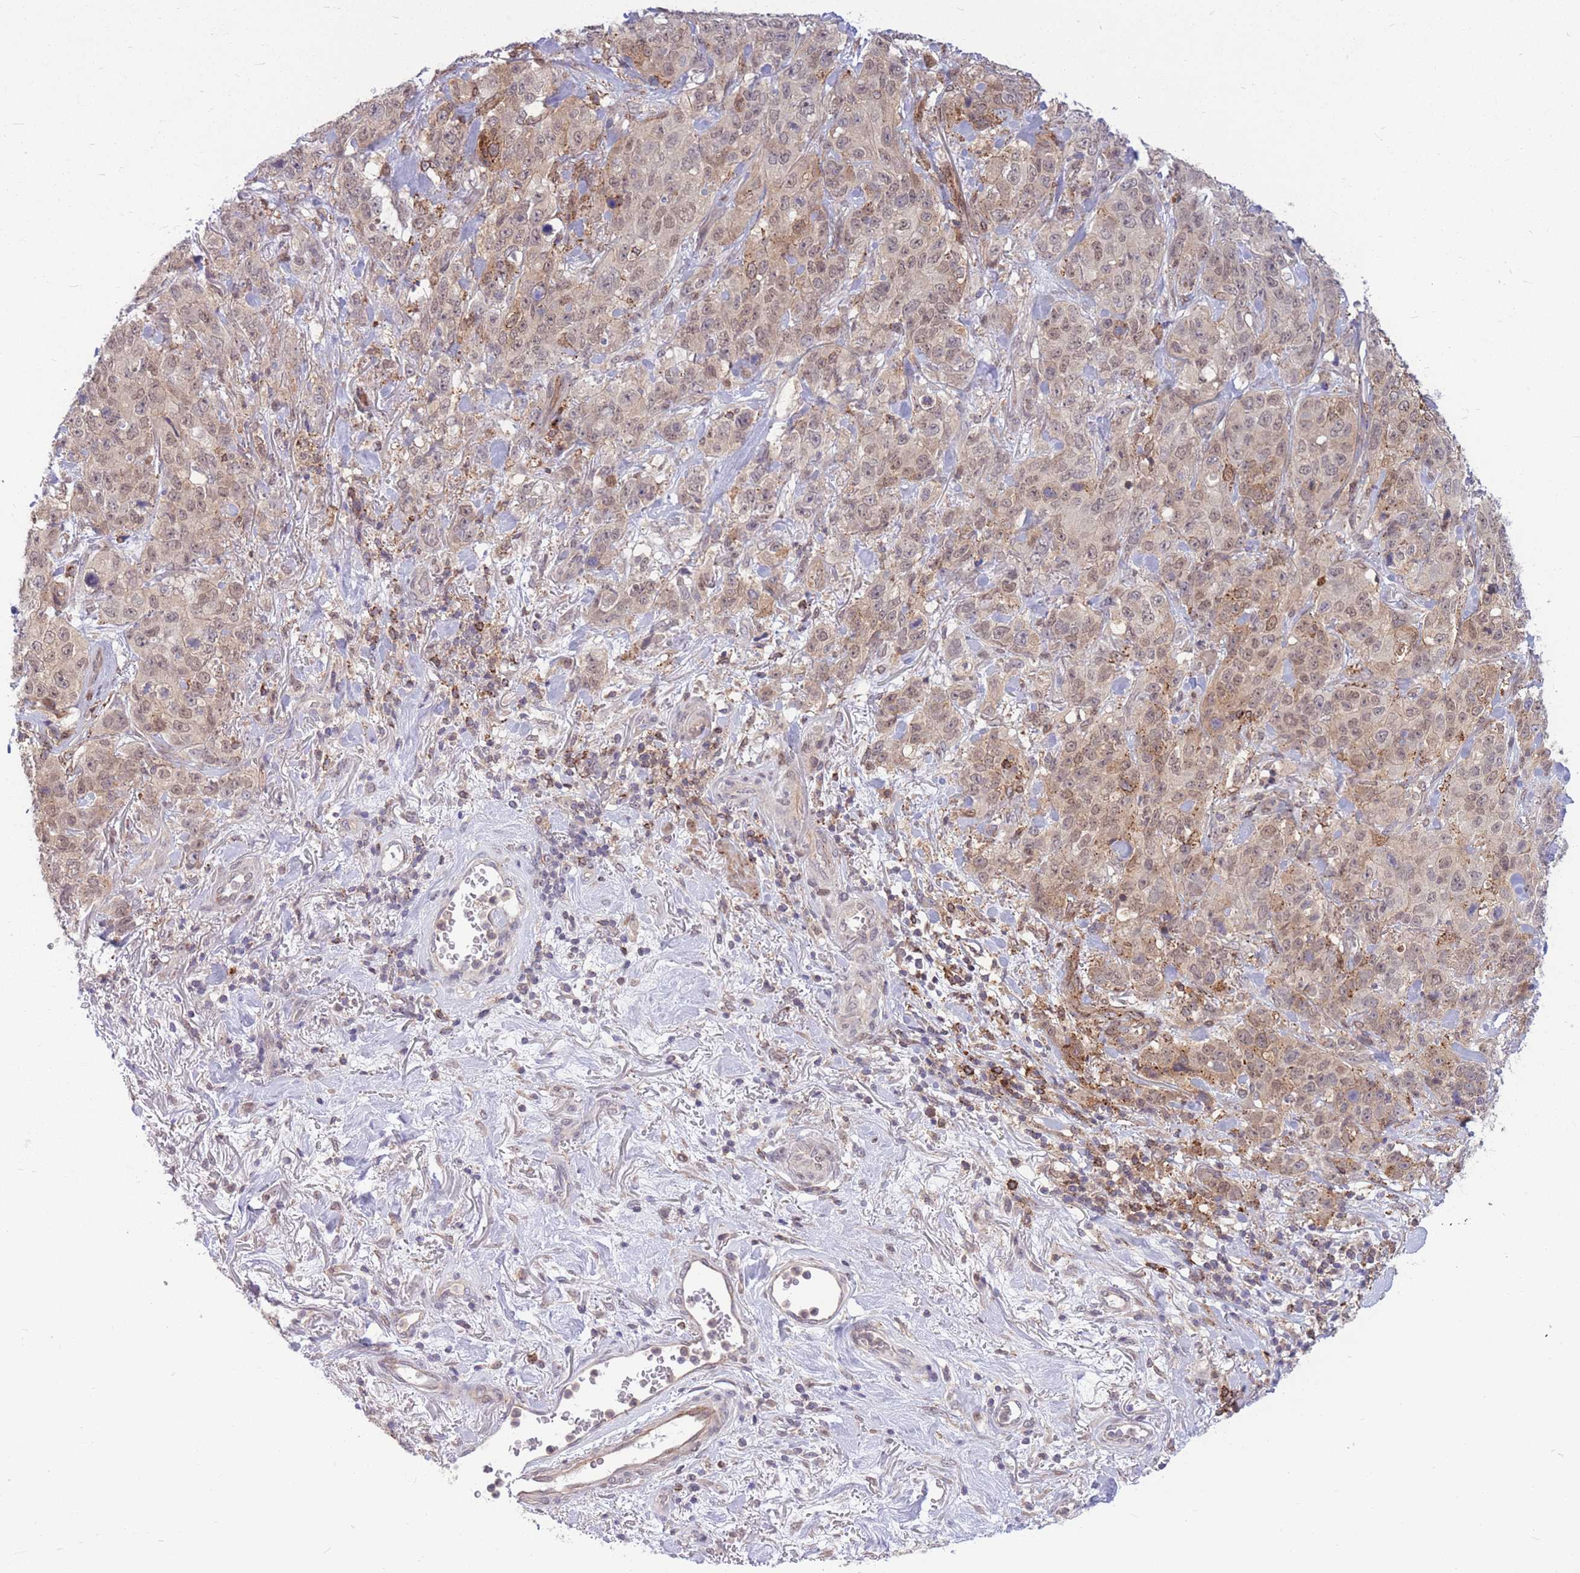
{"staining": {"intensity": "weak", "quantity": ">75%", "location": "cytoplasmic/membranous,nuclear"}, "tissue": "stomach cancer", "cell_type": "Tumor cells", "image_type": "cancer", "snomed": [{"axis": "morphology", "description": "Adenocarcinoma, NOS"}, {"axis": "topography", "description": "Stomach"}], "caption": "Immunohistochemistry photomicrograph of stomach cancer stained for a protein (brown), which shows low levels of weak cytoplasmic/membranous and nuclear expression in about >75% of tumor cells.", "gene": "TCF20", "patient": {"sex": "male", "age": 48}}